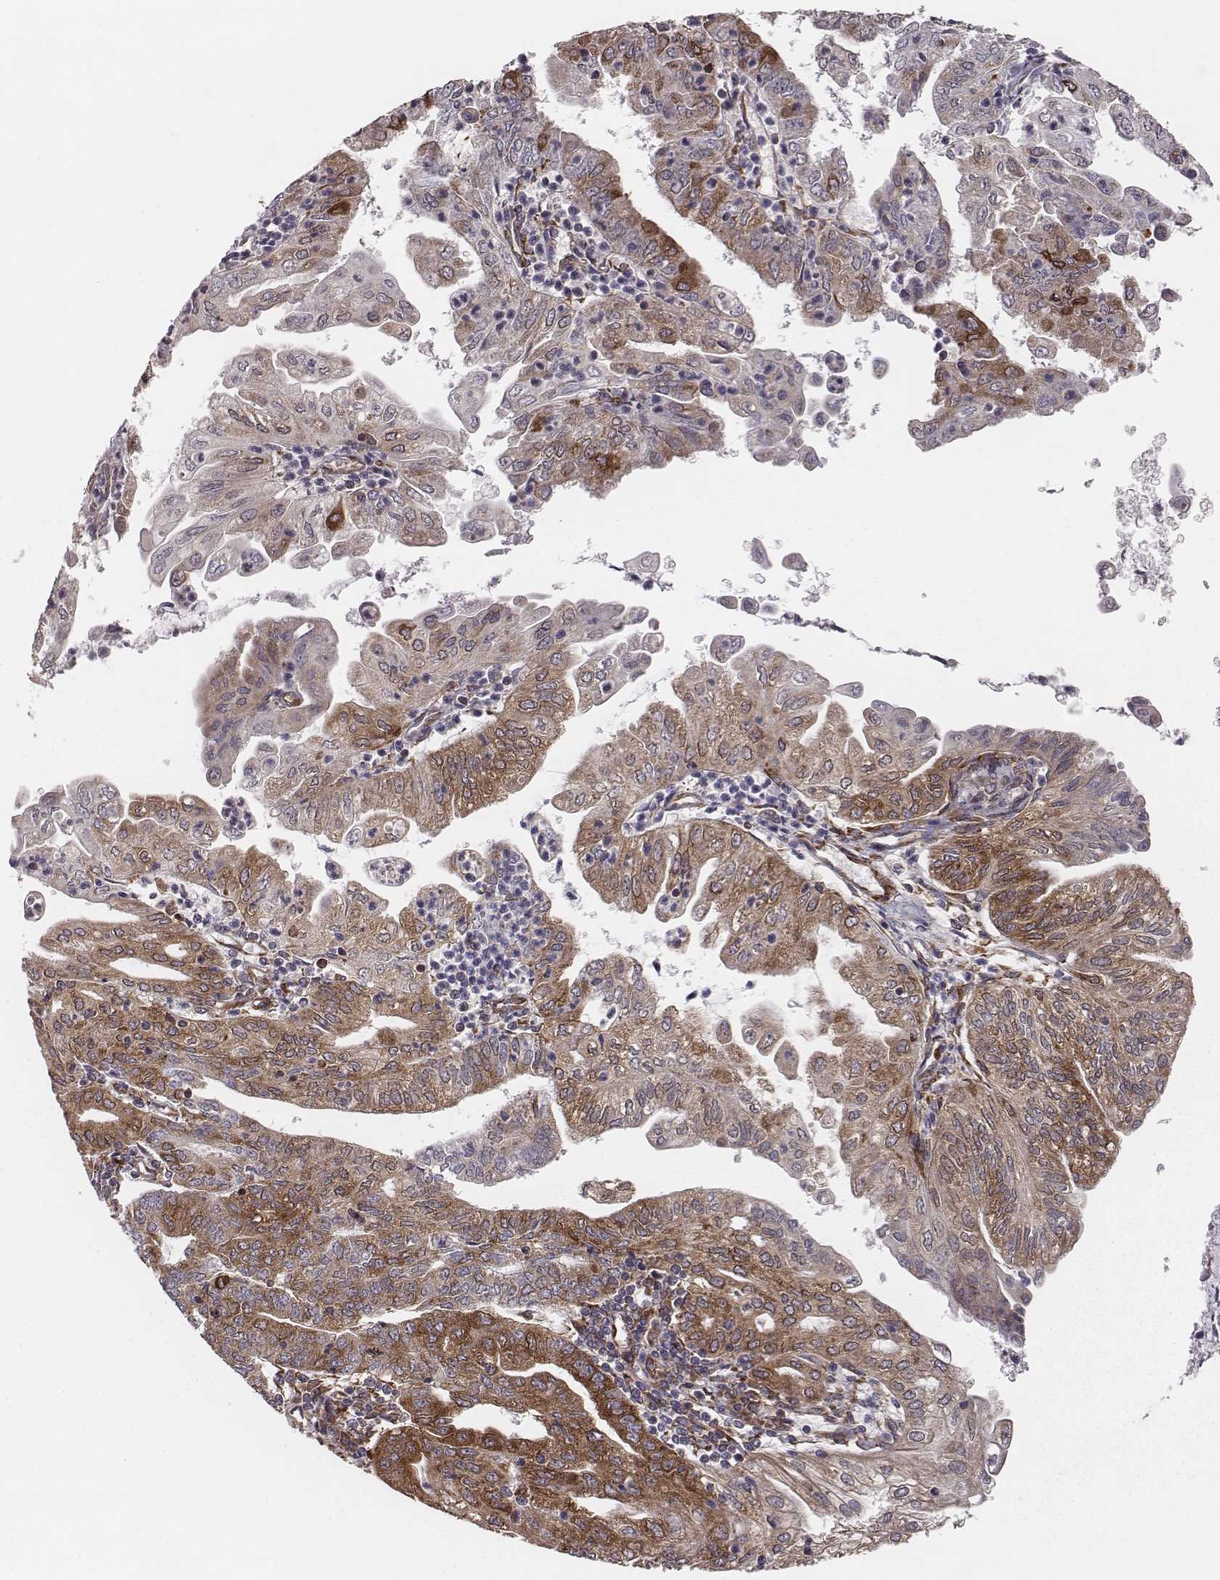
{"staining": {"intensity": "moderate", "quantity": ">75%", "location": "cytoplasmic/membranous"}, "tissue": "endometrial cancer", "cell_type": "Tumor cells", "image_type": "cancer", "snomed": [{"axis": "morphology", "description": "Adenocarcinoma, NOS"}, {"axis": "topography", "description": "Endometrium"}], "caption": "This is a histology image of IHC staining of adenocarcinoma (endometrial), which shows moderate staining in the cytoplasmic/membranous of tumor cells.", "gene": "TXLNA", "patient": {"sex": "female", "age": 55}}